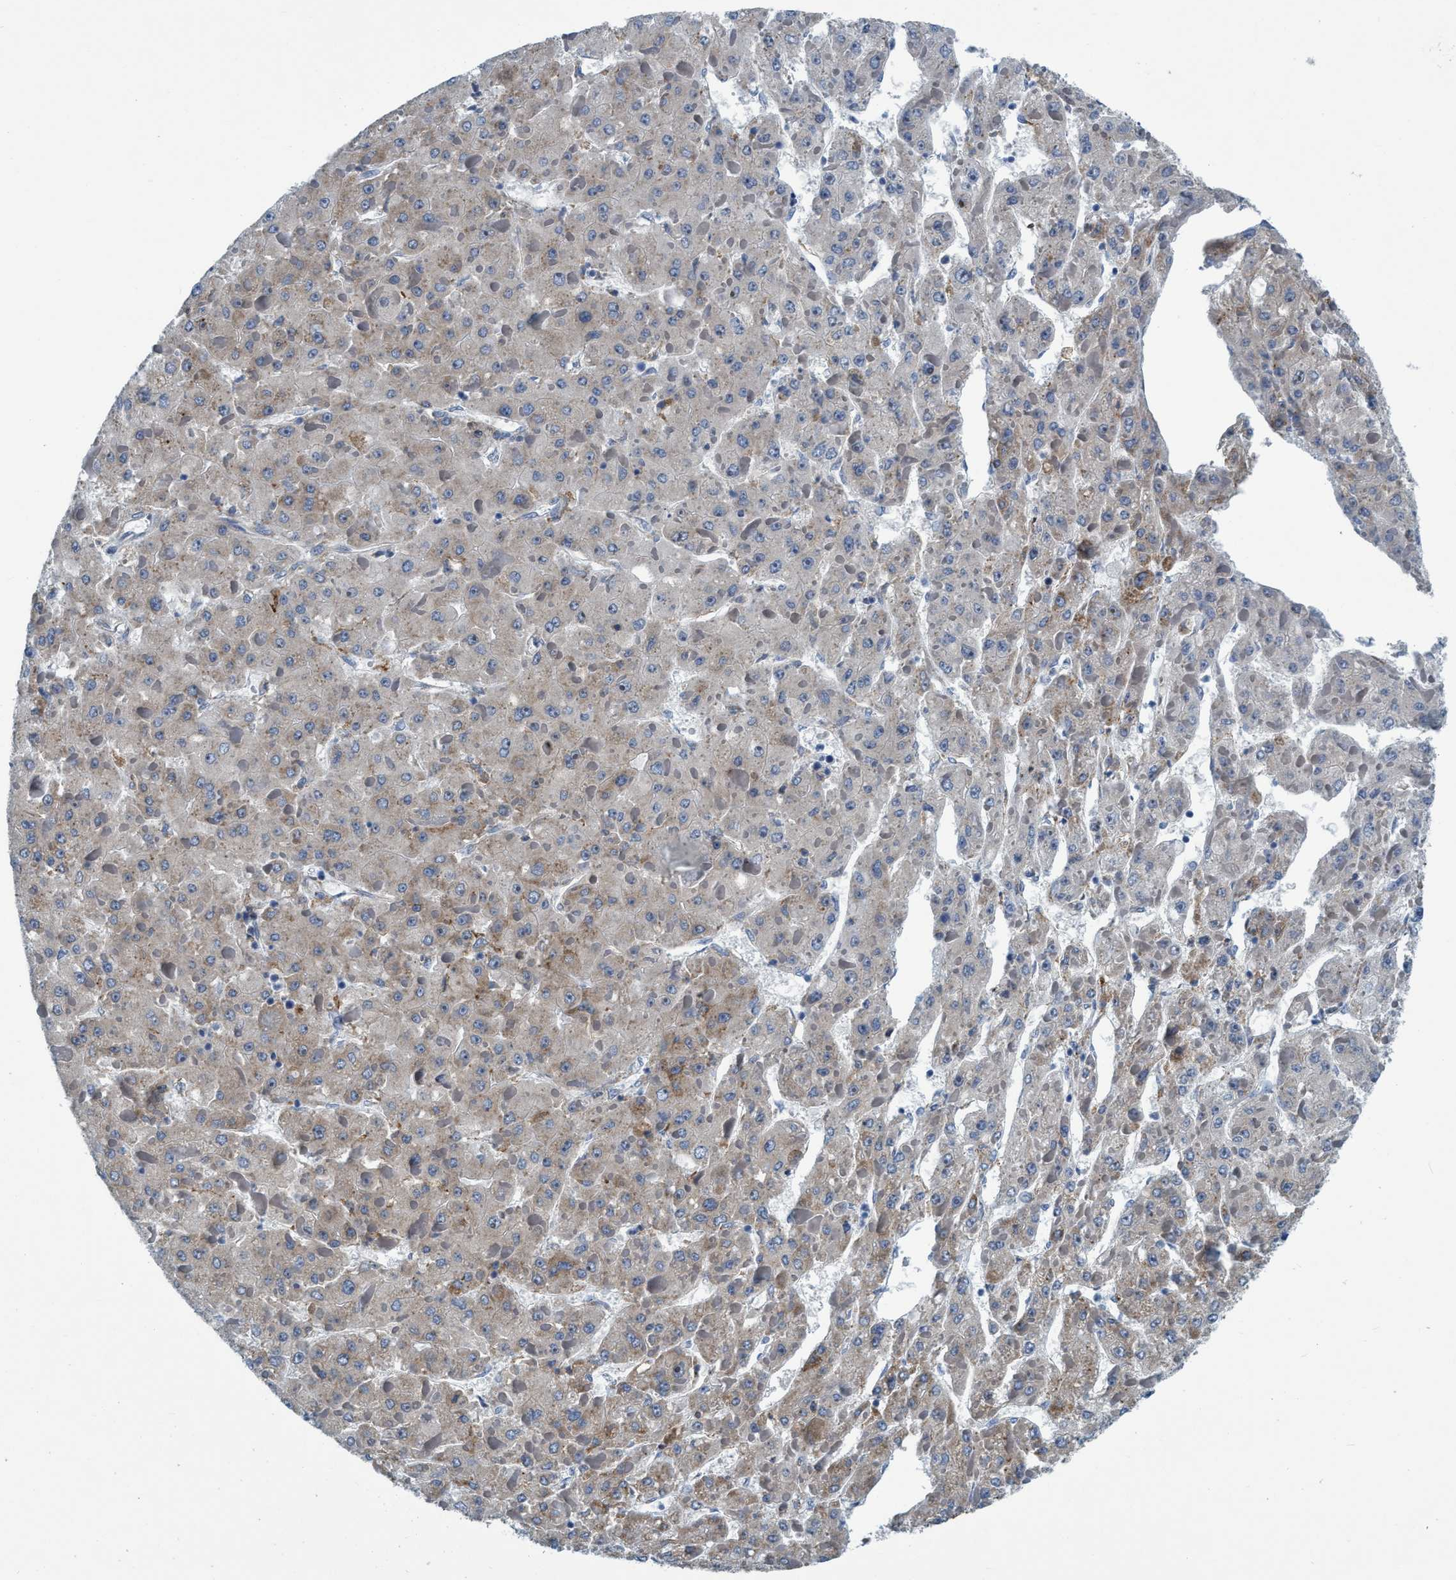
{"staining": {"intensity": "weak", "quantity": "<25%", "location": "cytoplasmic/membranous"}, "tissue": "liver cancer", "cell_type": "Tumor cells", "image_type": "cancer", "snomed": [{"axis": "morphology", "description": "Carcinoma, Hepatocellular, NOS"}, {"axis": "topography", "description": "Liver"}], "caption": "Immunohistochemistry (IHC) of liver cancer shows no staining in tumor cells.", "gene": "ARMC9", "patient": {"sex": "female", "age": 73}}